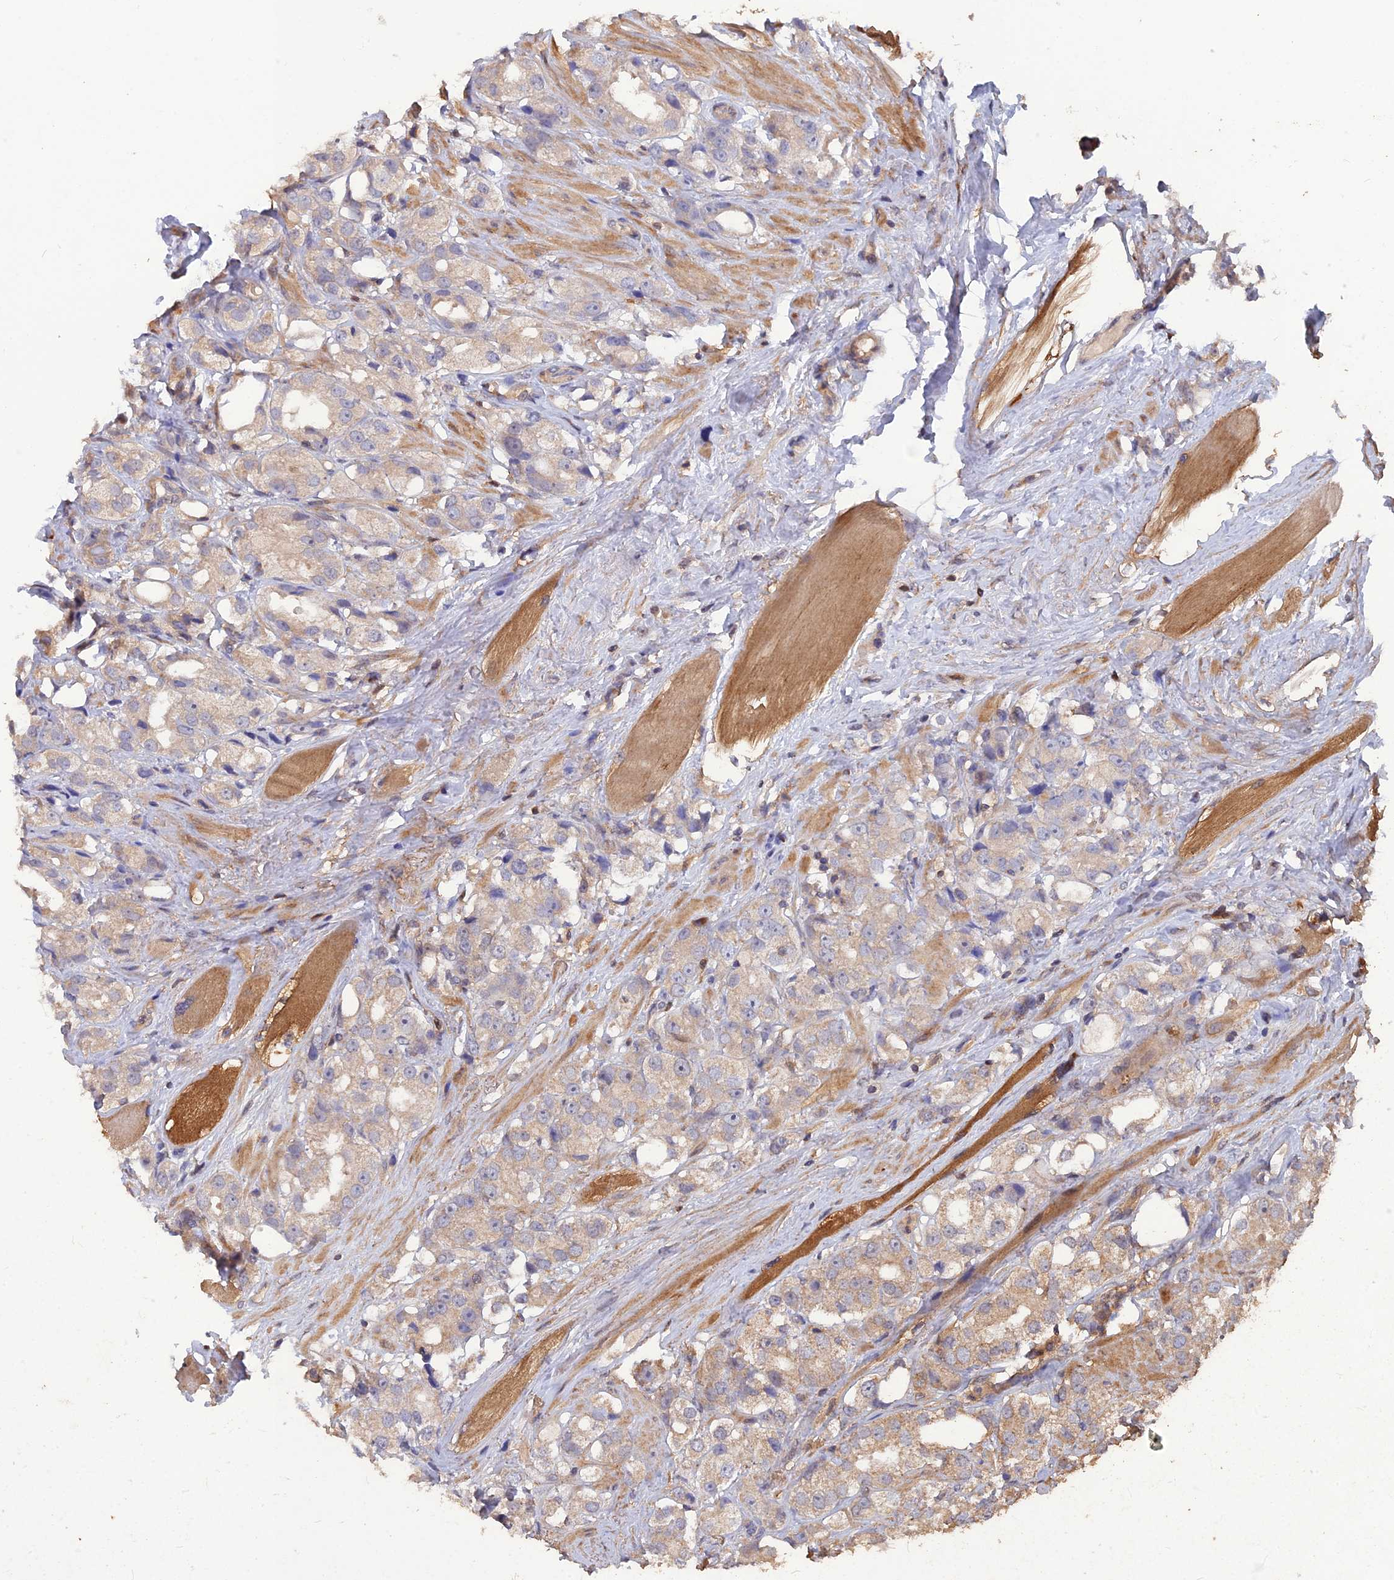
{"staining": {"intensity": "weak", "quantity": "<25%", "location": "cytoplasmic/membranous"}, "tissue": "prostate cancer", "cell_type": "Tumor cells", "image_type": "cancer", "snomed": [{"axis": "morphology", "description": "Adenocarcinoma, NOS"}, {"axis": "topography", "description": "Prostate"}], "caption": "The histopathology image exhibits no staining of tumor cells in prostate adenocarcinoma.", "gene": "BLVRA", "patient": {"sex": "male", "age": 79}}